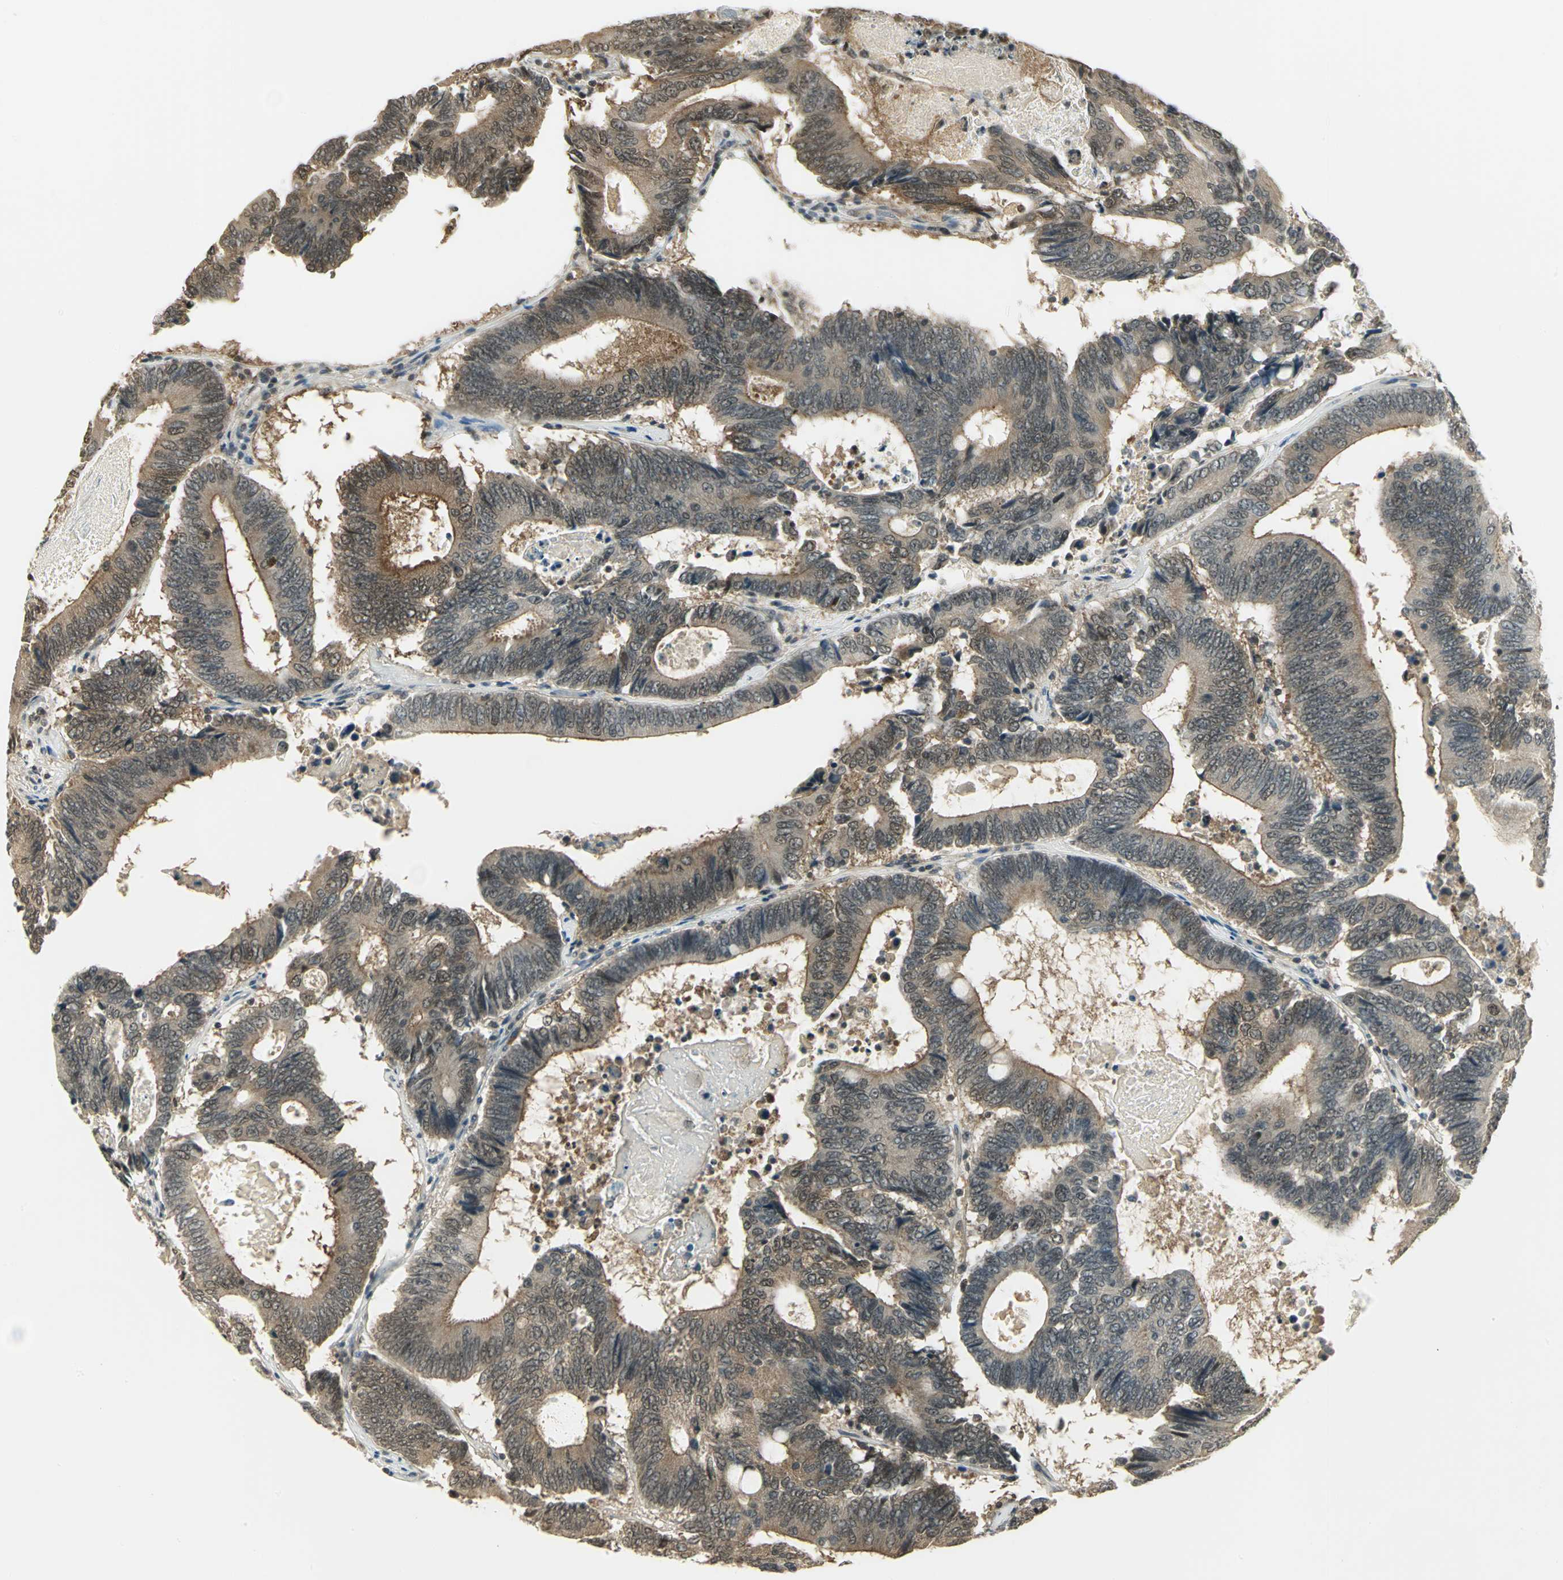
{"staining": {"intensity": "weak", "quantity": ">75%", "location": "cytoplasmic/membranous"}, "tissue": "colorectal cancer", "cell_type": "Tumor cells", "image_type": "cancer", "snomed": [{"axis": "morphology", "description": "Adenocarcinoma, NOS"}, {"axis": "topography", "description": "Colon"}], "caption": "Weak cytoplasmic/membranous expression is identified in approximately >75% of tumor cells in colorectal cancer (adenocarcinoma). (brown staining indicates protein expression, while blue staining denotes nuclei).", "gene": "CDC34", "patient": {"sex": "female", "age": 78}}